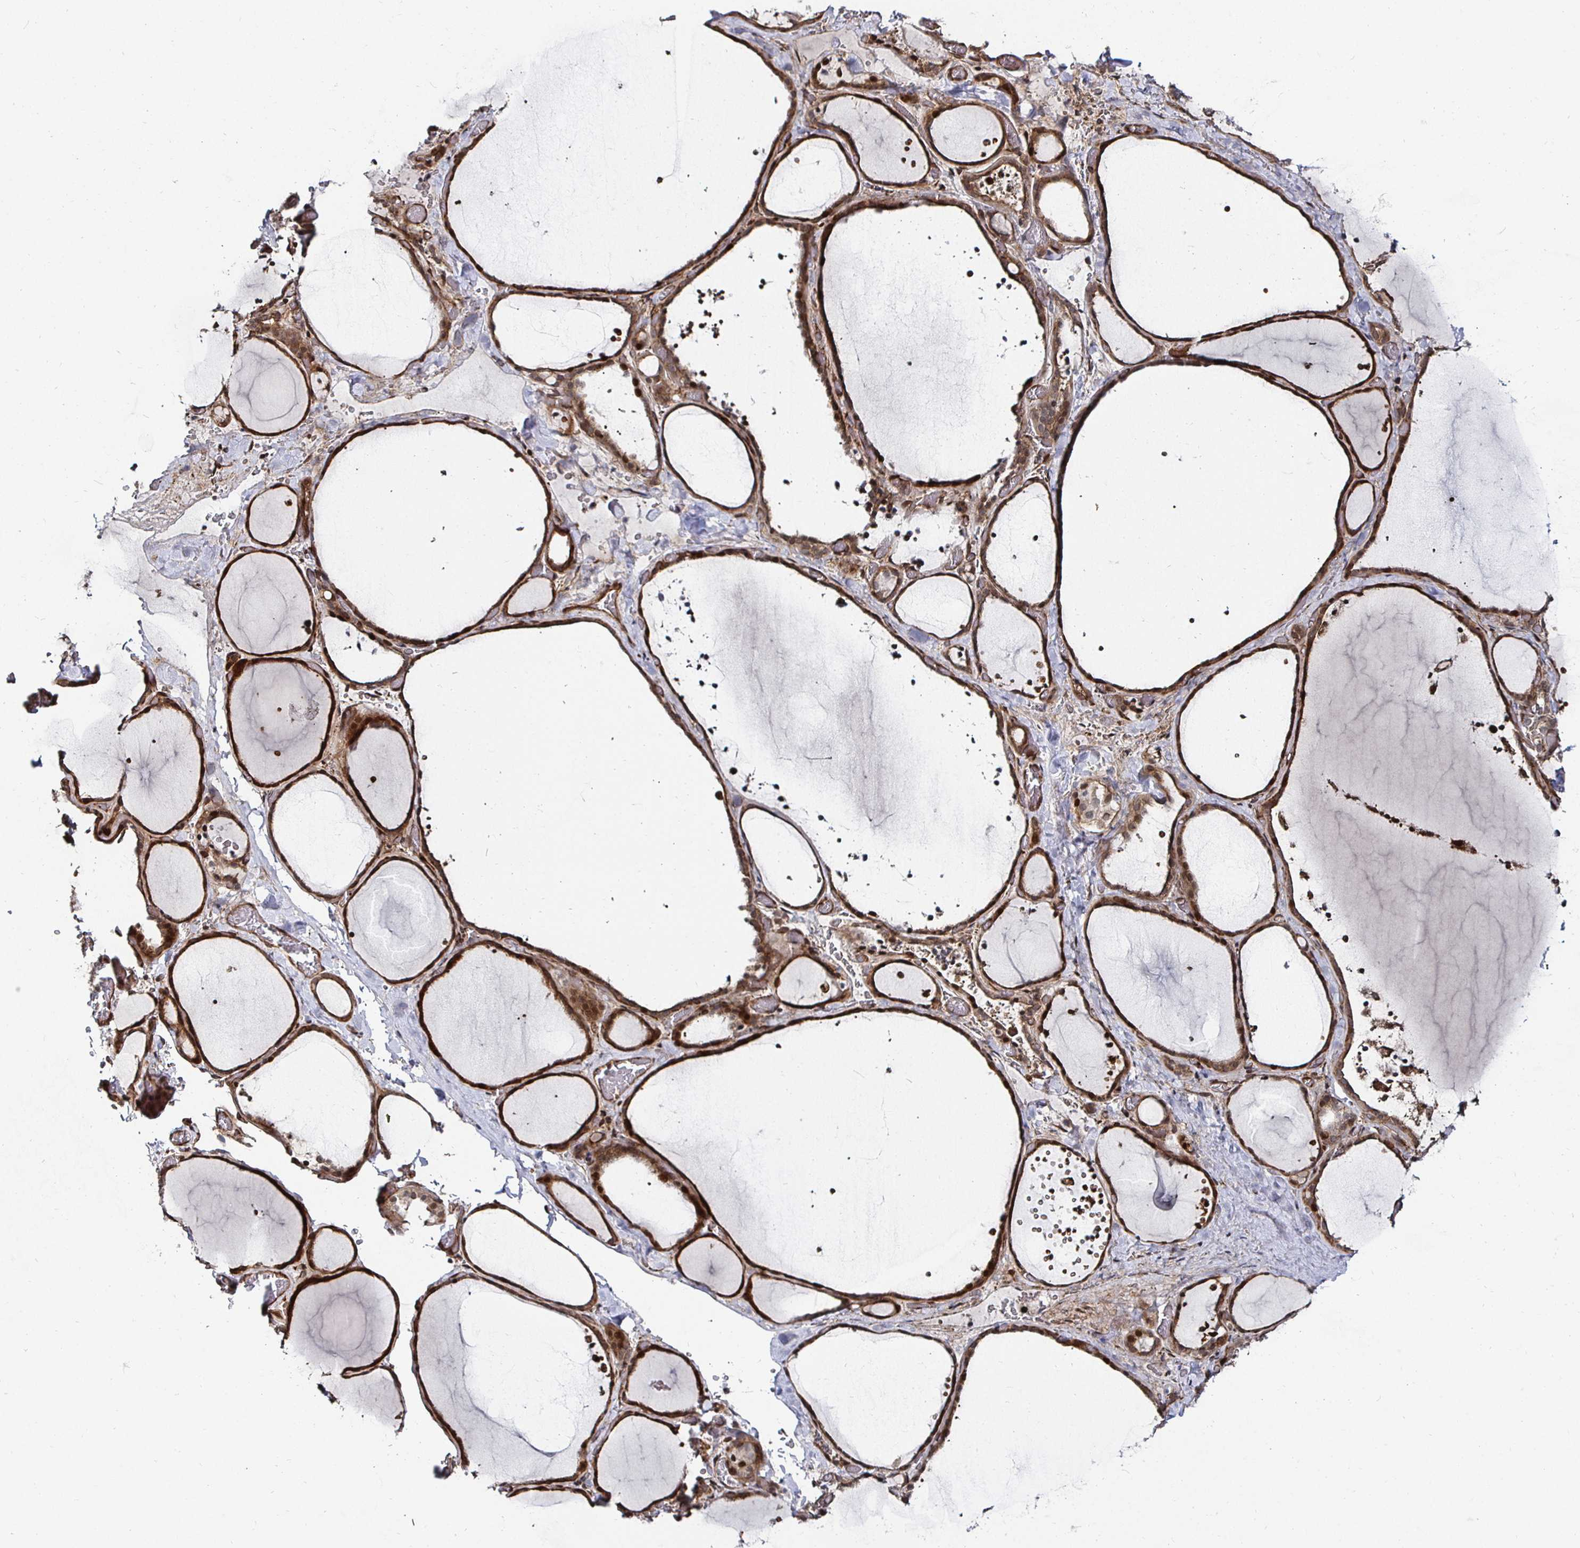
{"staining": {"intensity": "strong", "quantity": ">75%", "location": "cytoplasmic/membranous"}, "tissue": "thyroid gland", "cell_type": "Glandular cells", "image_type": "normal", "snomed": [{"axis": "morphology", "description": "Normal tissue, NOS"}, {"axis": "topography", "description": "Thyroid gland"}], "caption": "IHC micrograph of benign thyroid gland: human thyroid gland stained using IHC displays high levels of strong protein expression localized specifically in the cytoplasmic/membranous of glandular cells, appearing as a cytoplasmic/membranous brown color.", "gene": "TBKBP1", "patient": {"sex": "female", "age": 36}}